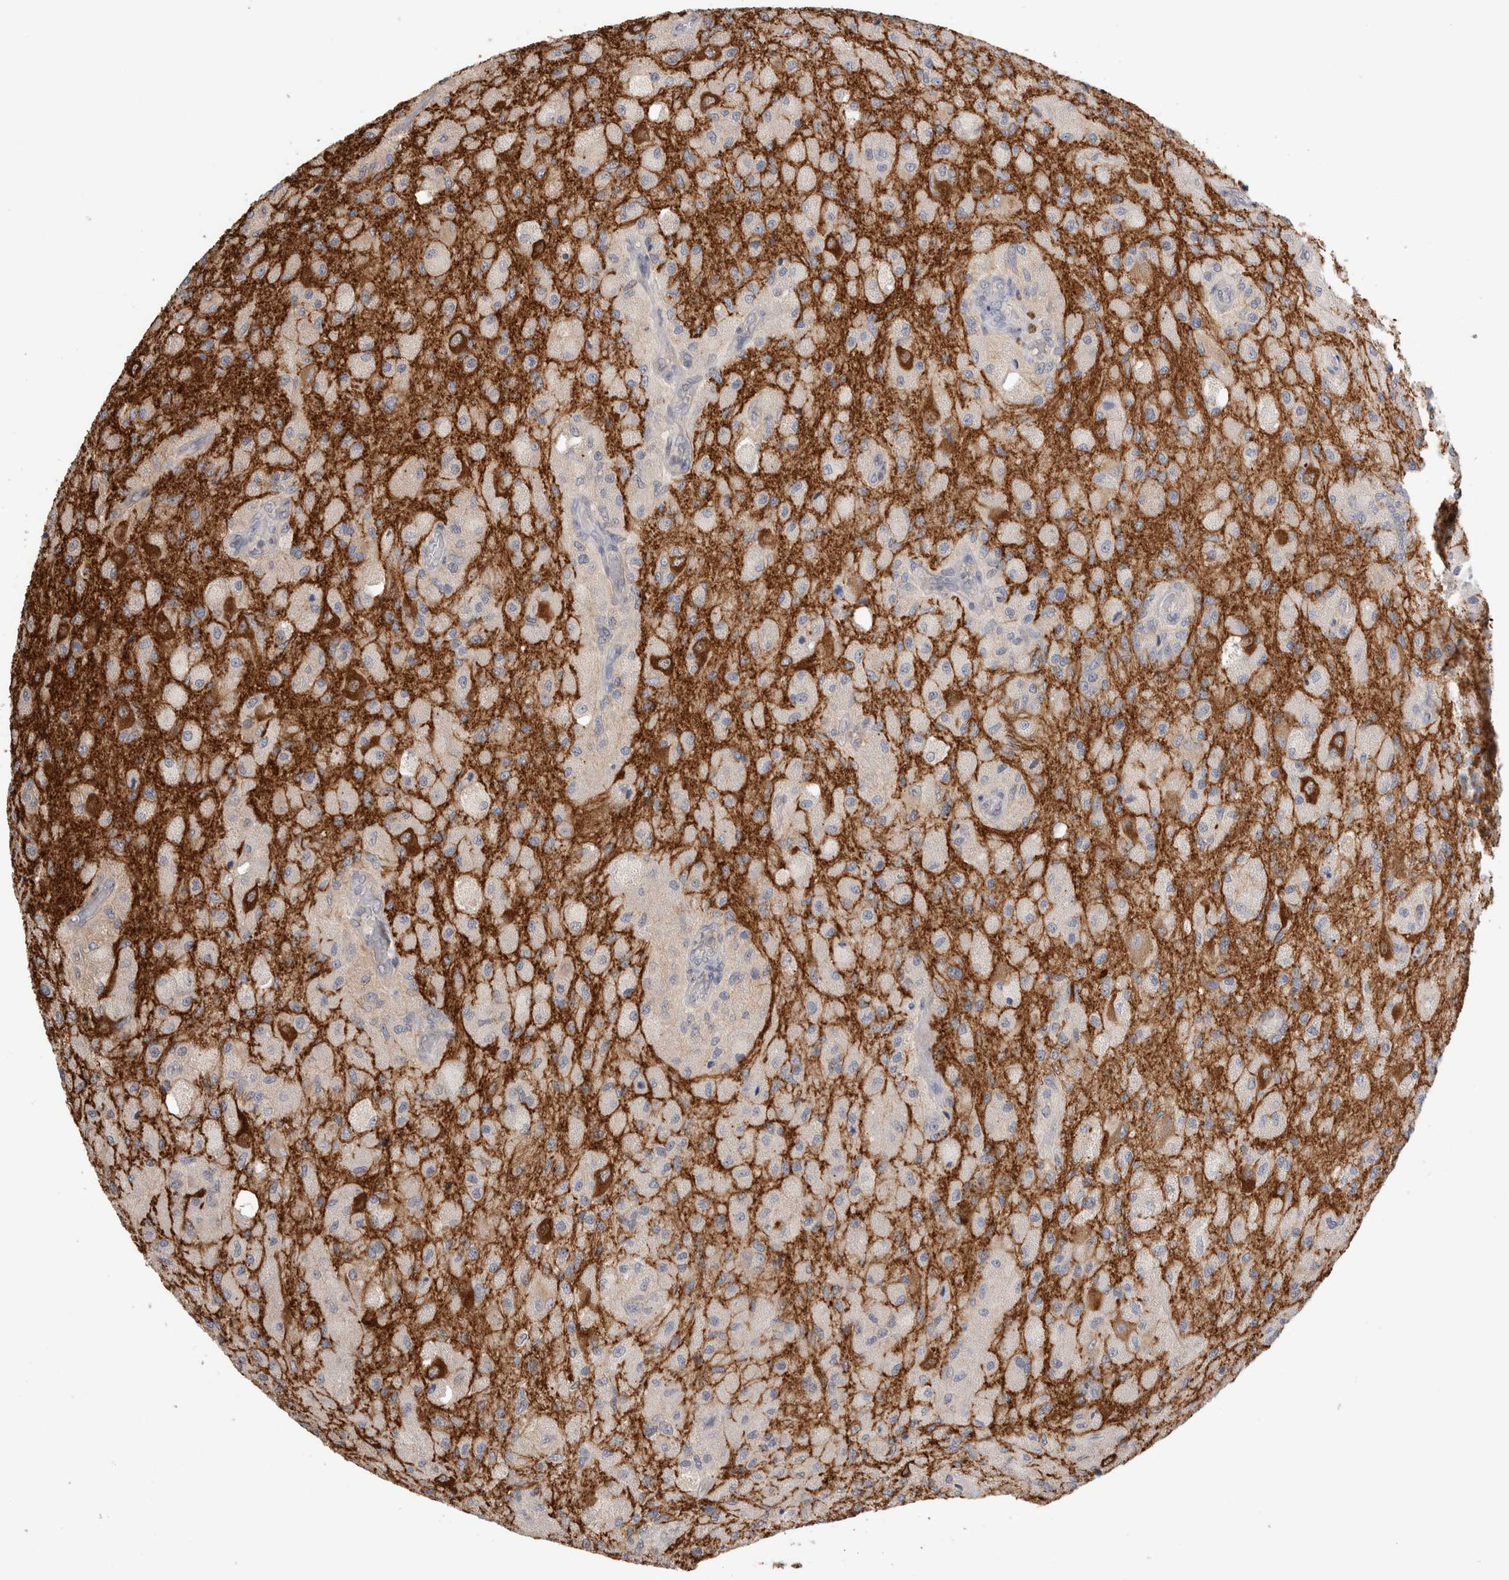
{"staining": {"intensity": "negative", "quantity": "none", "location": "none"}, "tissue": "glioma", "cell_type": "Tumor cells", "image_type": "cancer", "snomed": [{"axis": "morphology", "description": "Normal tissue, NOS"}, {"axis": "morphology", "description": "Glioma, malignant, High grade"}, {"axis": "topography", "description": "Cerebral cortex"}], "caption": "Malignant glioma (high-grade) stained for a protein using immunohistochemistry (IHC) shows no positivity tumor cells.", "gene": "PPP3CC", "patient": {"sex": "male", "age": 77}}